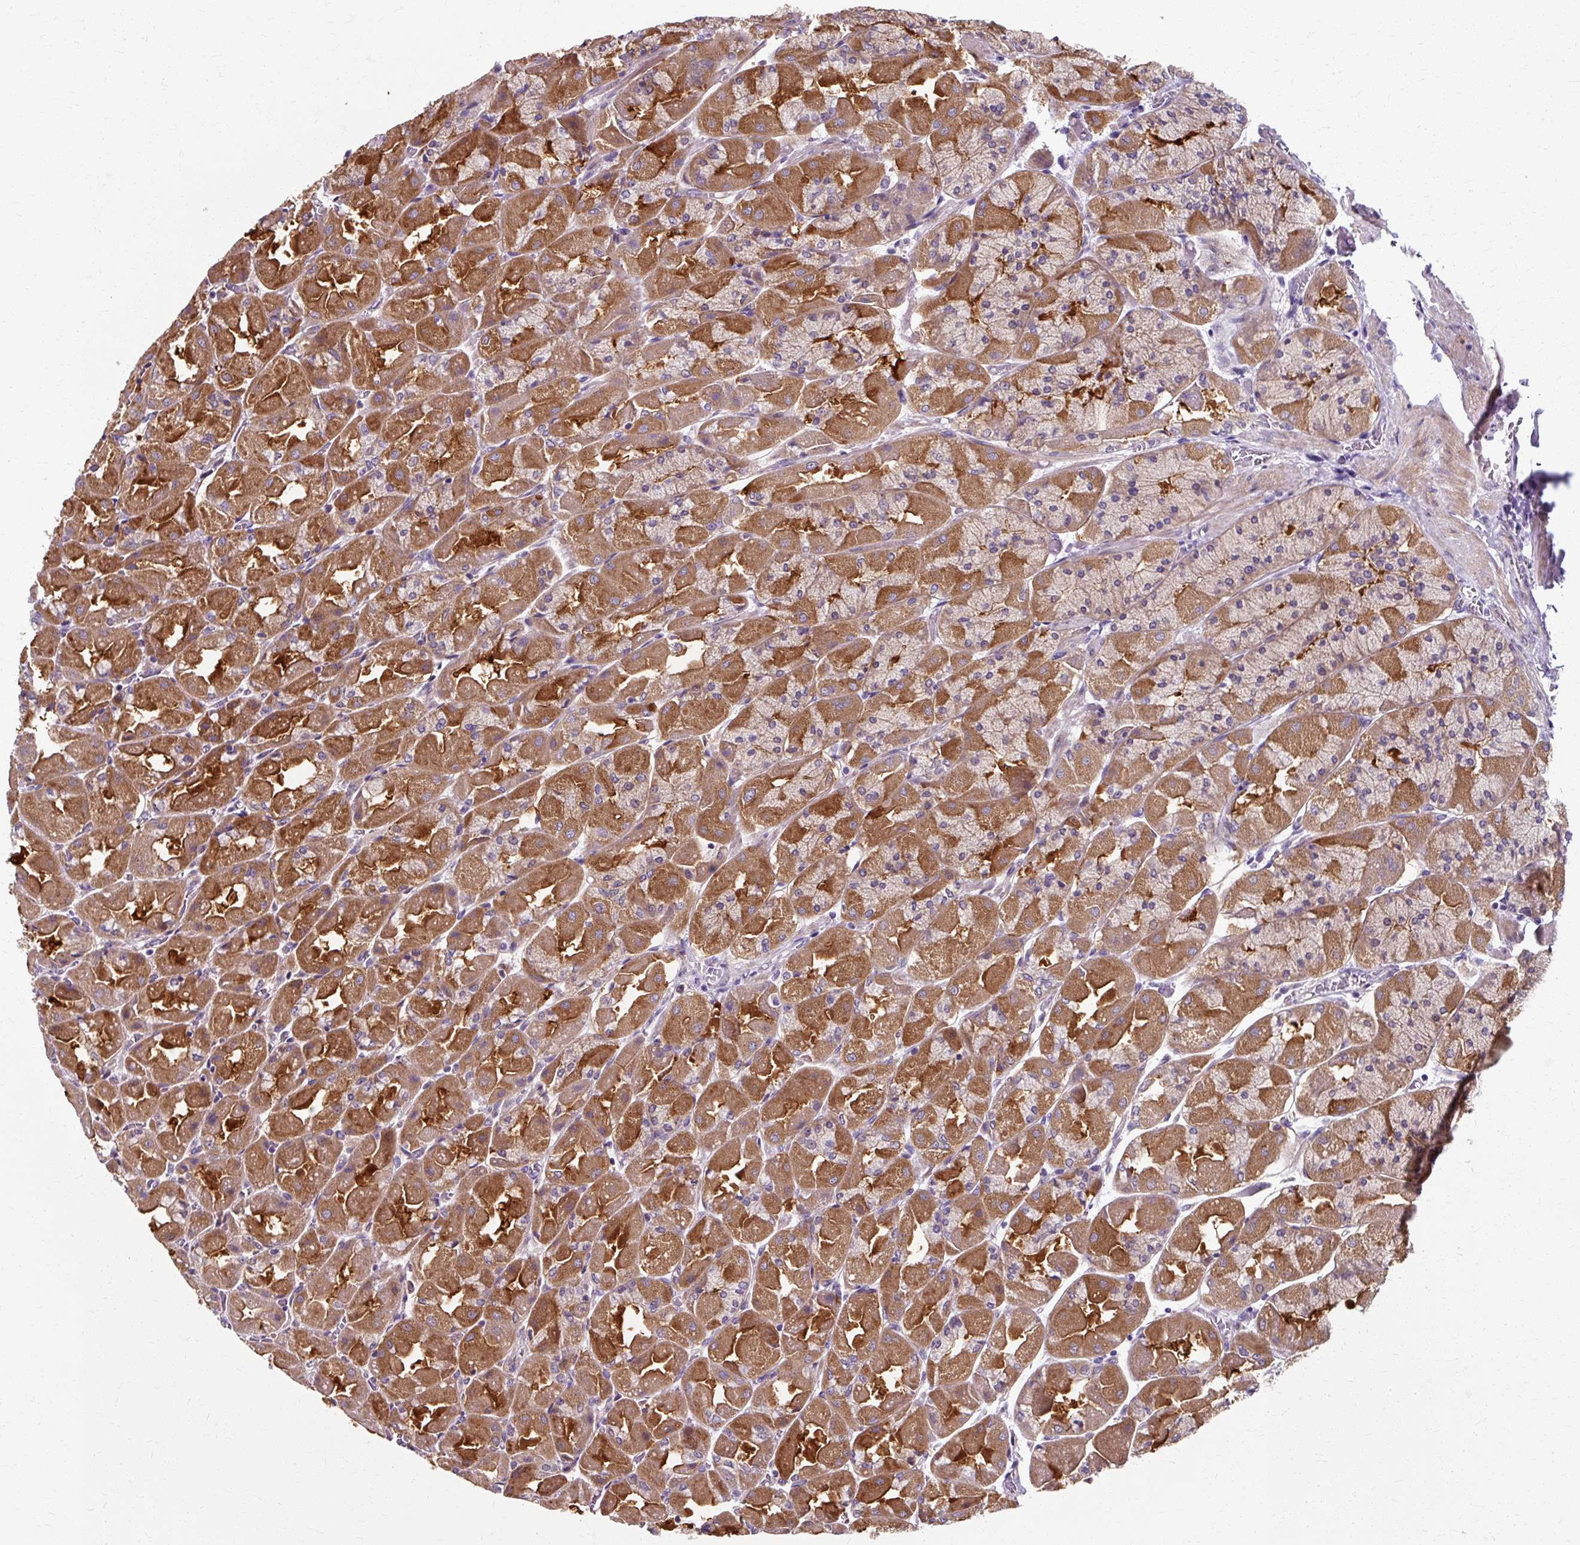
{"staining": {"intensity": "moderate", "quantity": "25%-75%", "location": "cytoplasmic/membranous,nuclear"}, "tissue": "stomach", "cell_type": "Glandular cells", "image_type": "normal", "snomed": [{"axis": "morphology", "description": "Normal tissue, NOS"}, {"axis": "topography", "description": "Stomach"}], "caption": "A high-resolution histopathology image shows immunohistochemistry staining of unremarkable stomach, which demonstrates moderate cytoplasmic/membranous,nuclear staining in about 25%-75% of glandular cells.", "gene": "ZNF555", "patient": {"sex": "female", "age": 61}}